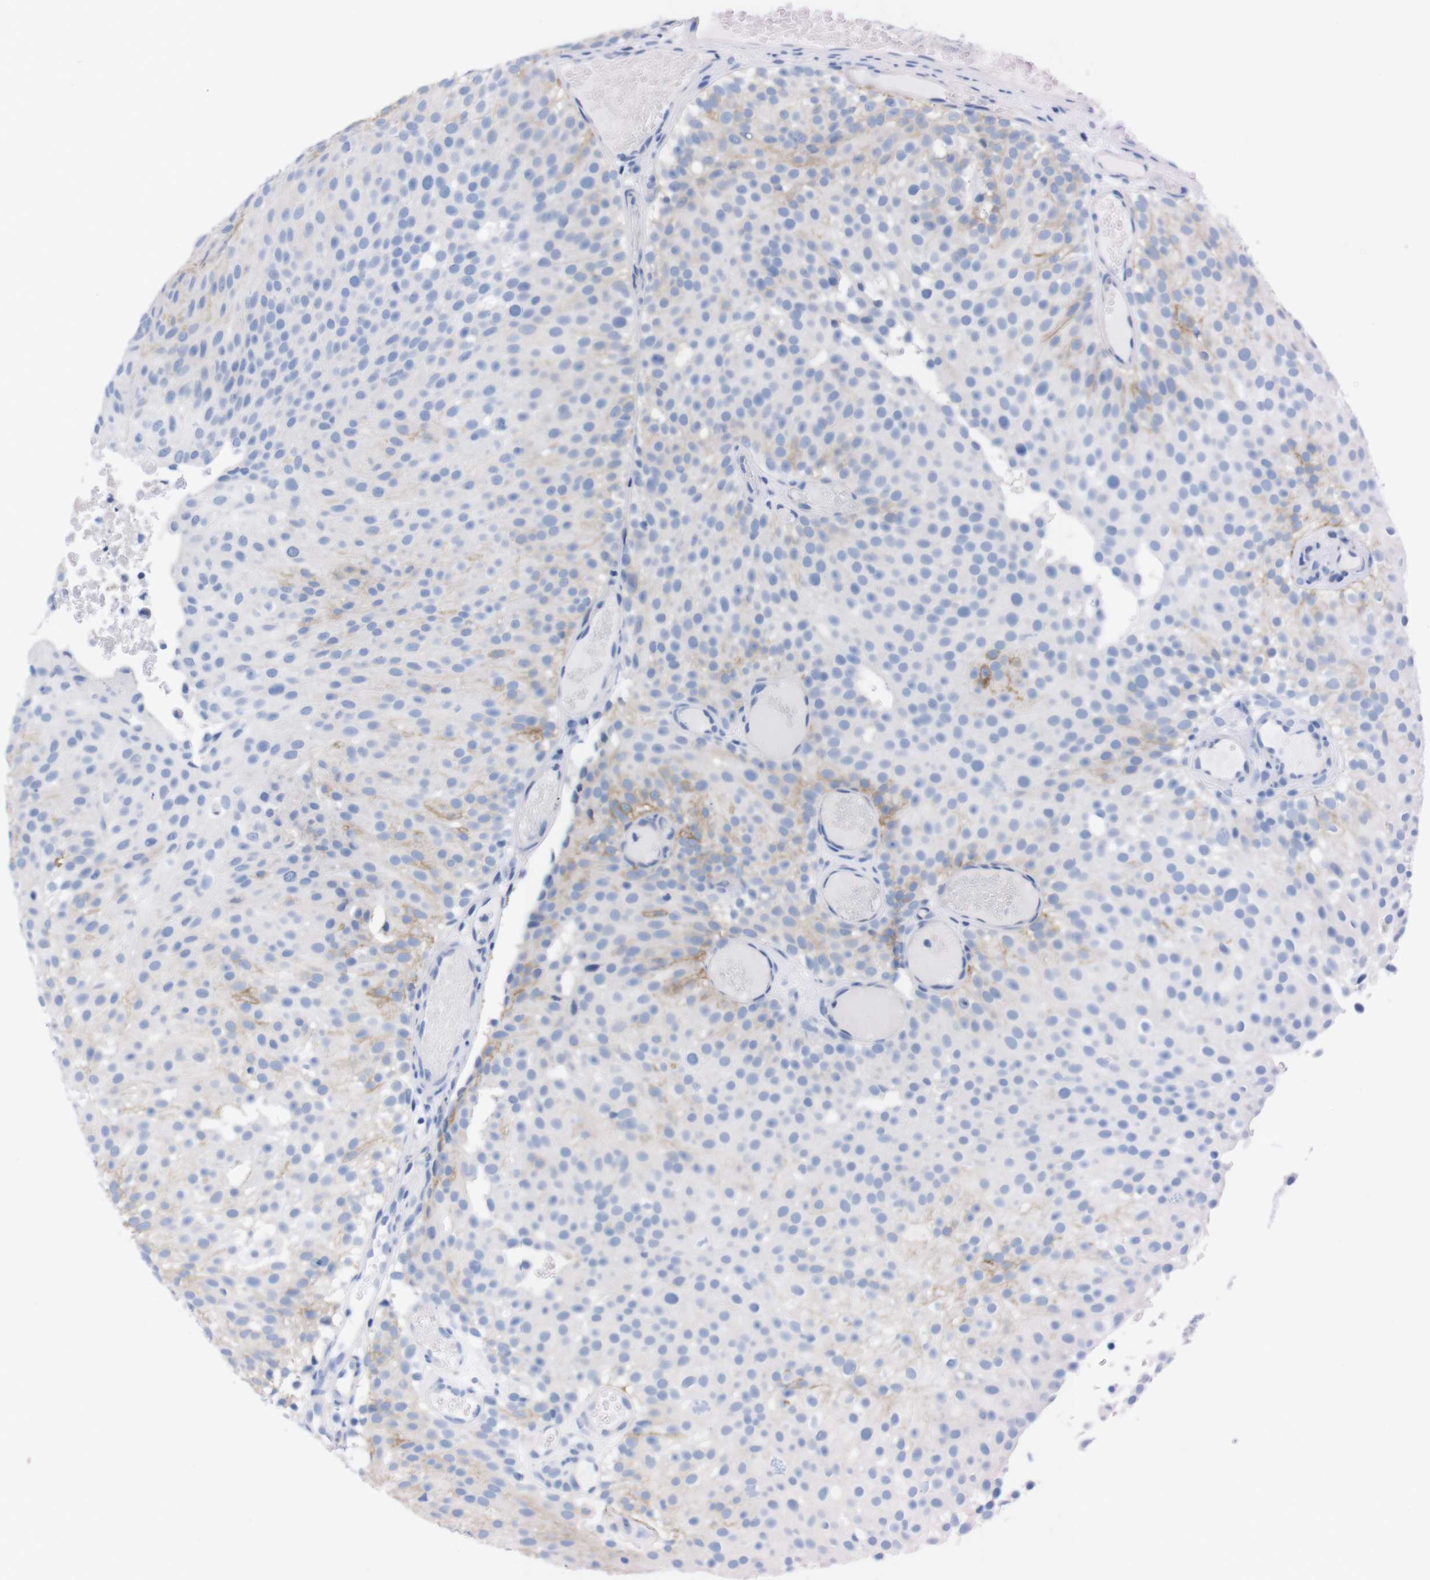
{"staining": {"intensity": "weak", "quantity": "<25%", "location": "cytoplasmic/membranous"}, "tissue": "urothelial cancer", "cell_type": "Tumor cells", "image_type": "cancer", "snomed": [{"axis": "morphology", "description": "Urothelial carcinoma, Low grade"}, {"axis": "topography", "description": "Urinary bladder"}], "caption": "DAB immunohistochemical staining of human low-grade urothelial carcinoma displays no significant staining in tumor cells. (IHC, brightfield microscopy, high magnification).", "gene": "TMEM243", "patient": {"sex": "male", "age": 78}}